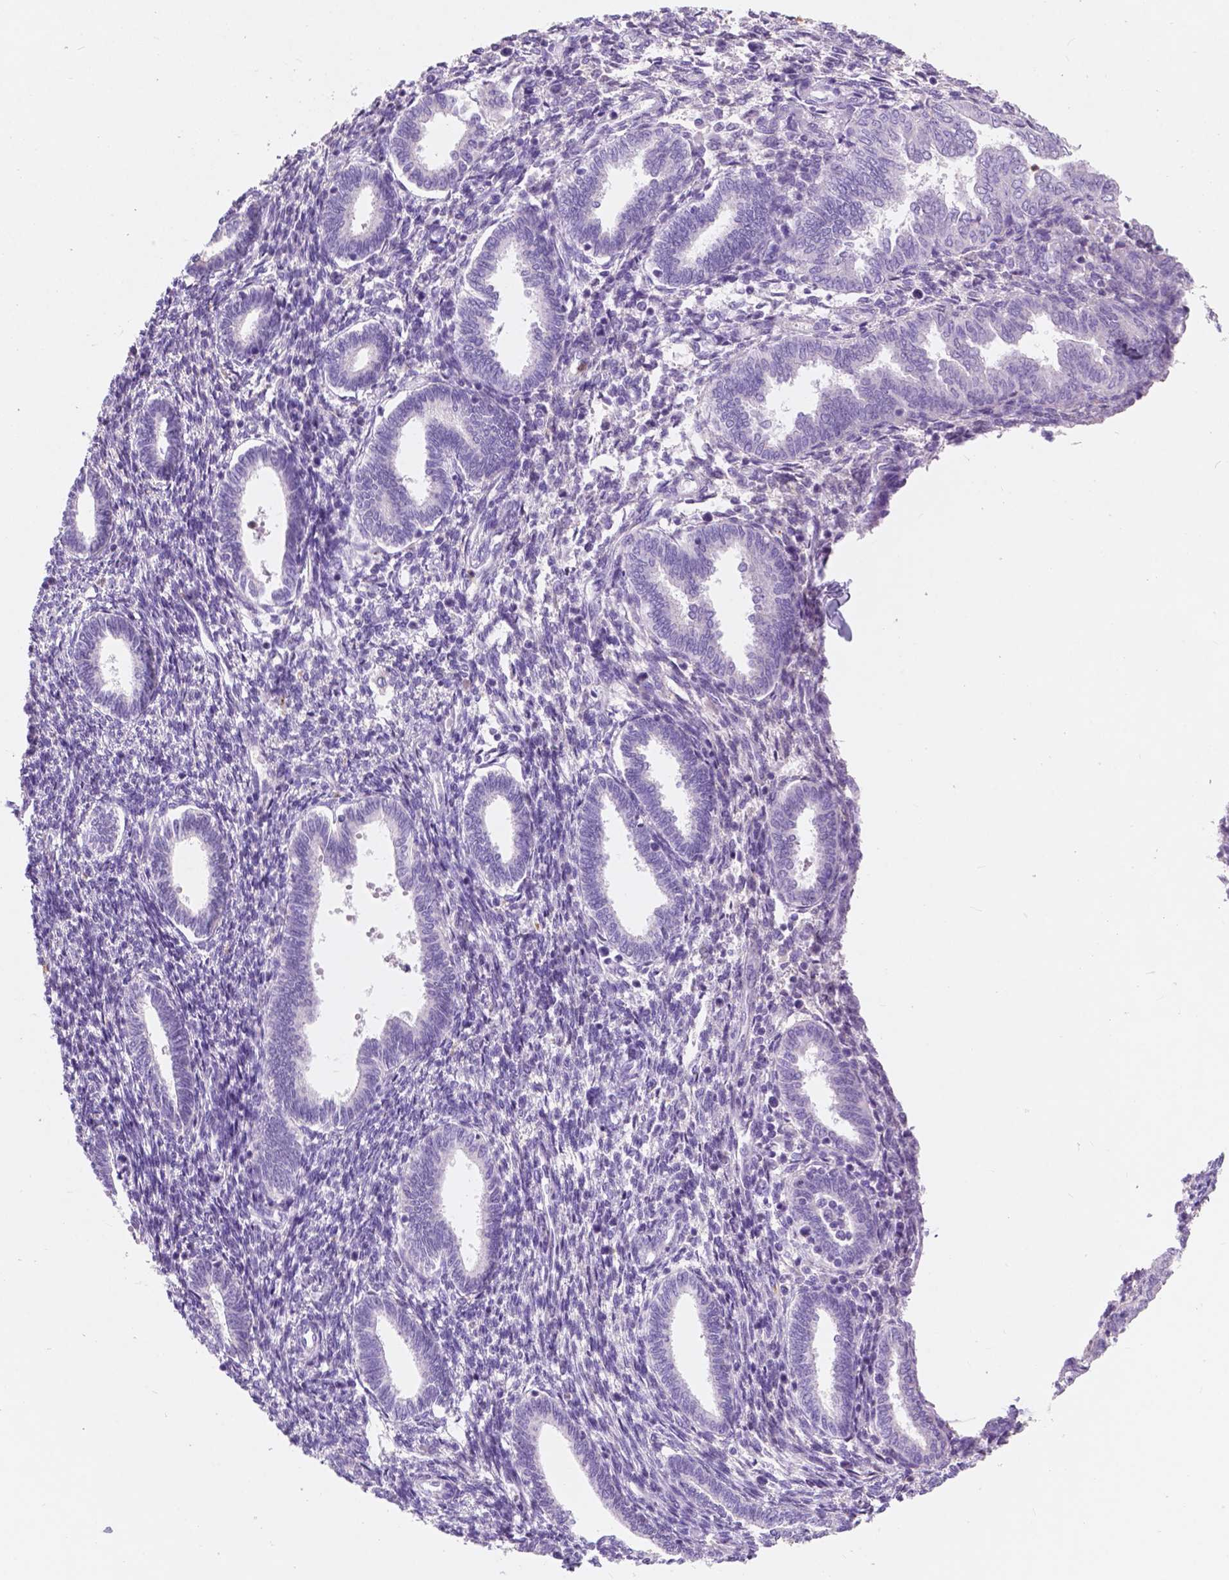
{"staining": {"intensity": "negative", "quantity": "none", "location": "none"}, "tissue": "endometrium", "cell_type": "Cells in endometrial stroma", "image_type": "normal", "snomed": [{"axis": "morphology", "description": "Normal tissue, NOS"}, {"axis": "topography", "description": "Endometrium"}], "caption": "Photomicrograph shows no significant protein expression in cells in endometrial stroma of benign endometrium.", "gene": "CUZD1", "patient": {"sex": "female", "age": 42}}